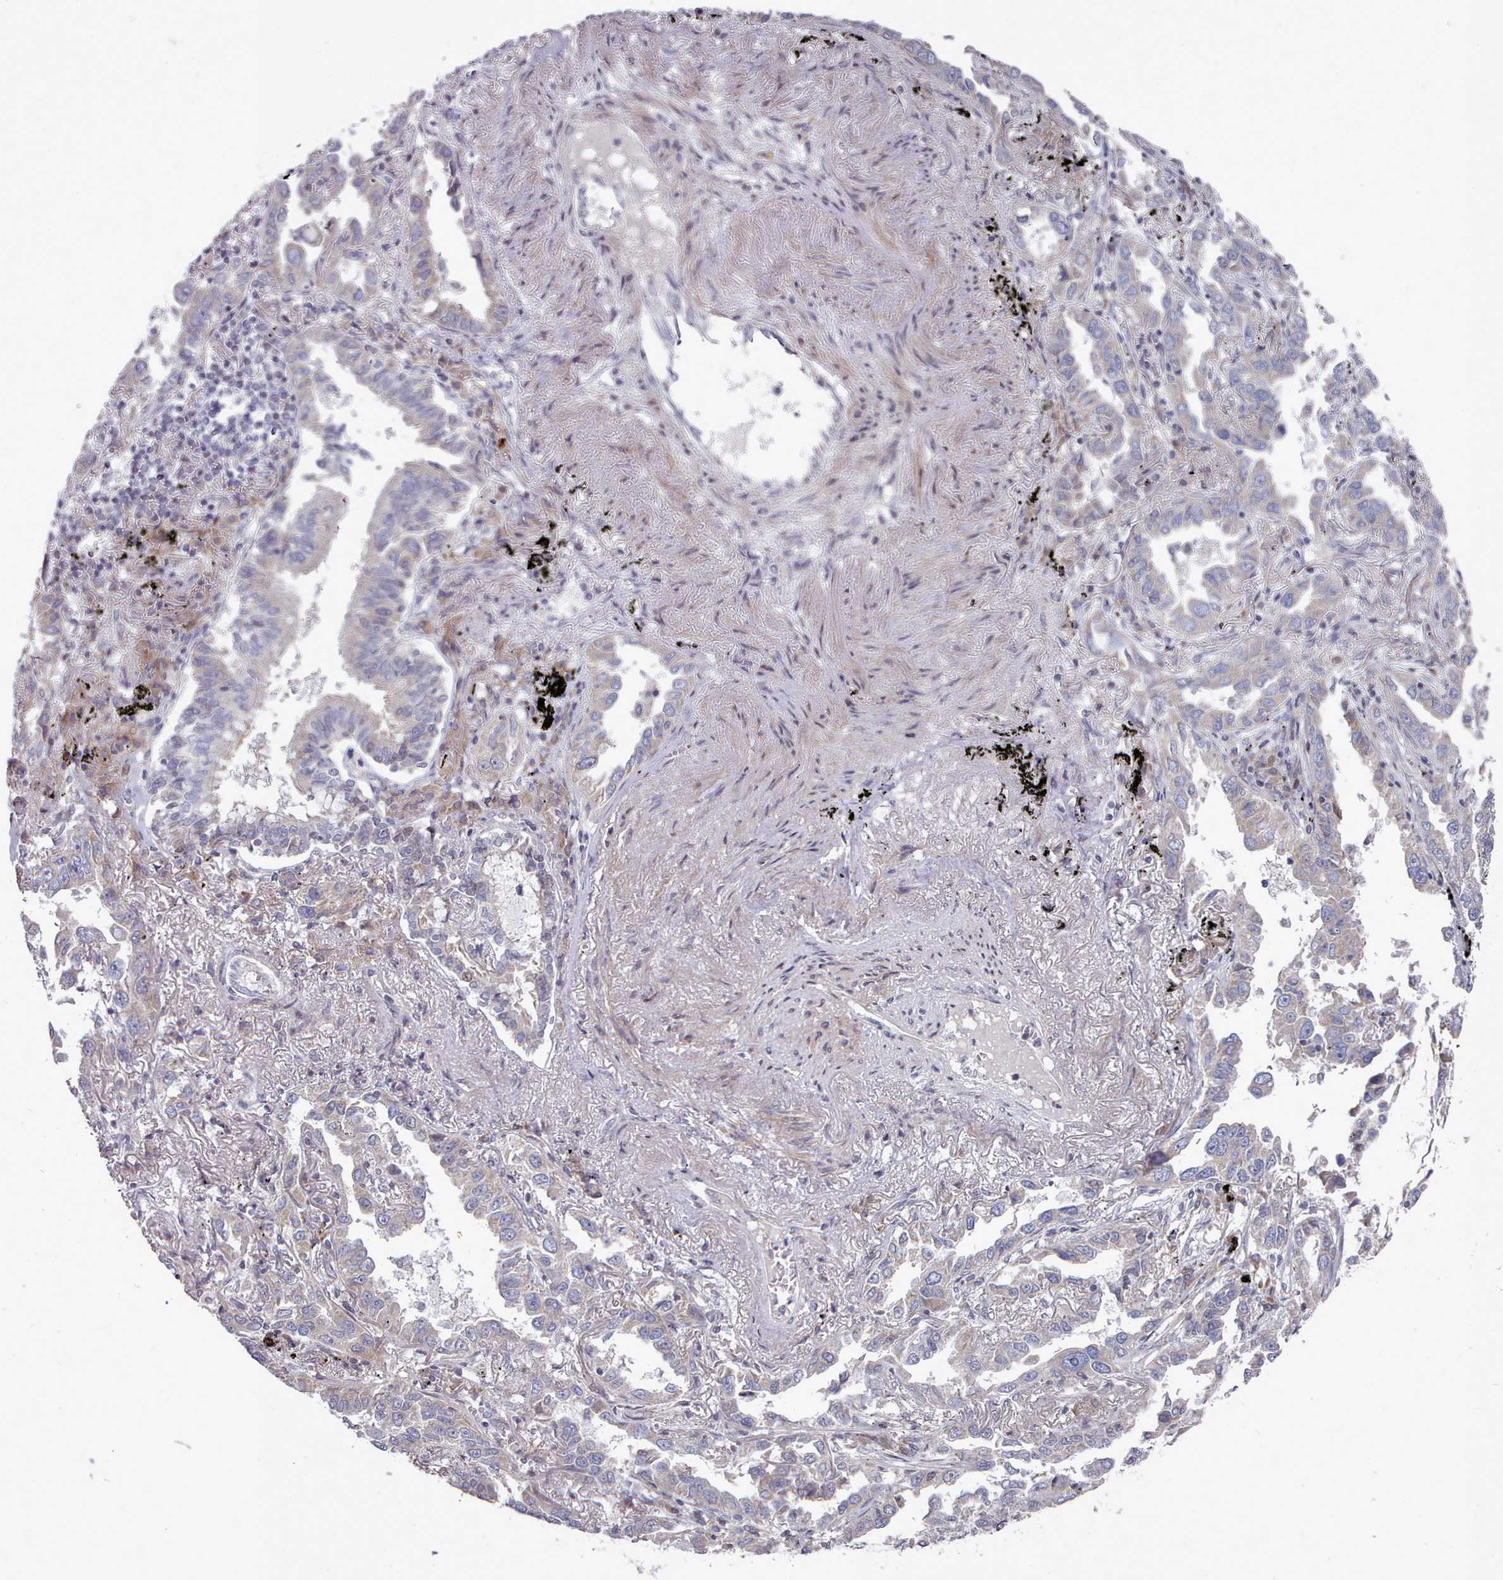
{"staining": {"intensity": "negative", "quantity": "none", "location": "none"}, "tissue": "lung cancer", "cell_type": "Tumor cells", "image_type": "cancer", "snomed": [{"axis": "morphology", "description": "Adenocarcinoma, NOS"}, {"axis": "topography", "description": "Lung"}], "caption": "The immunohistochemistry image has no significant expression in tumor cells of lung cancer (adenocarcinoma) tissue.", "gene": "ACKR3", "patient": {"sex": "male", "age": 67}}